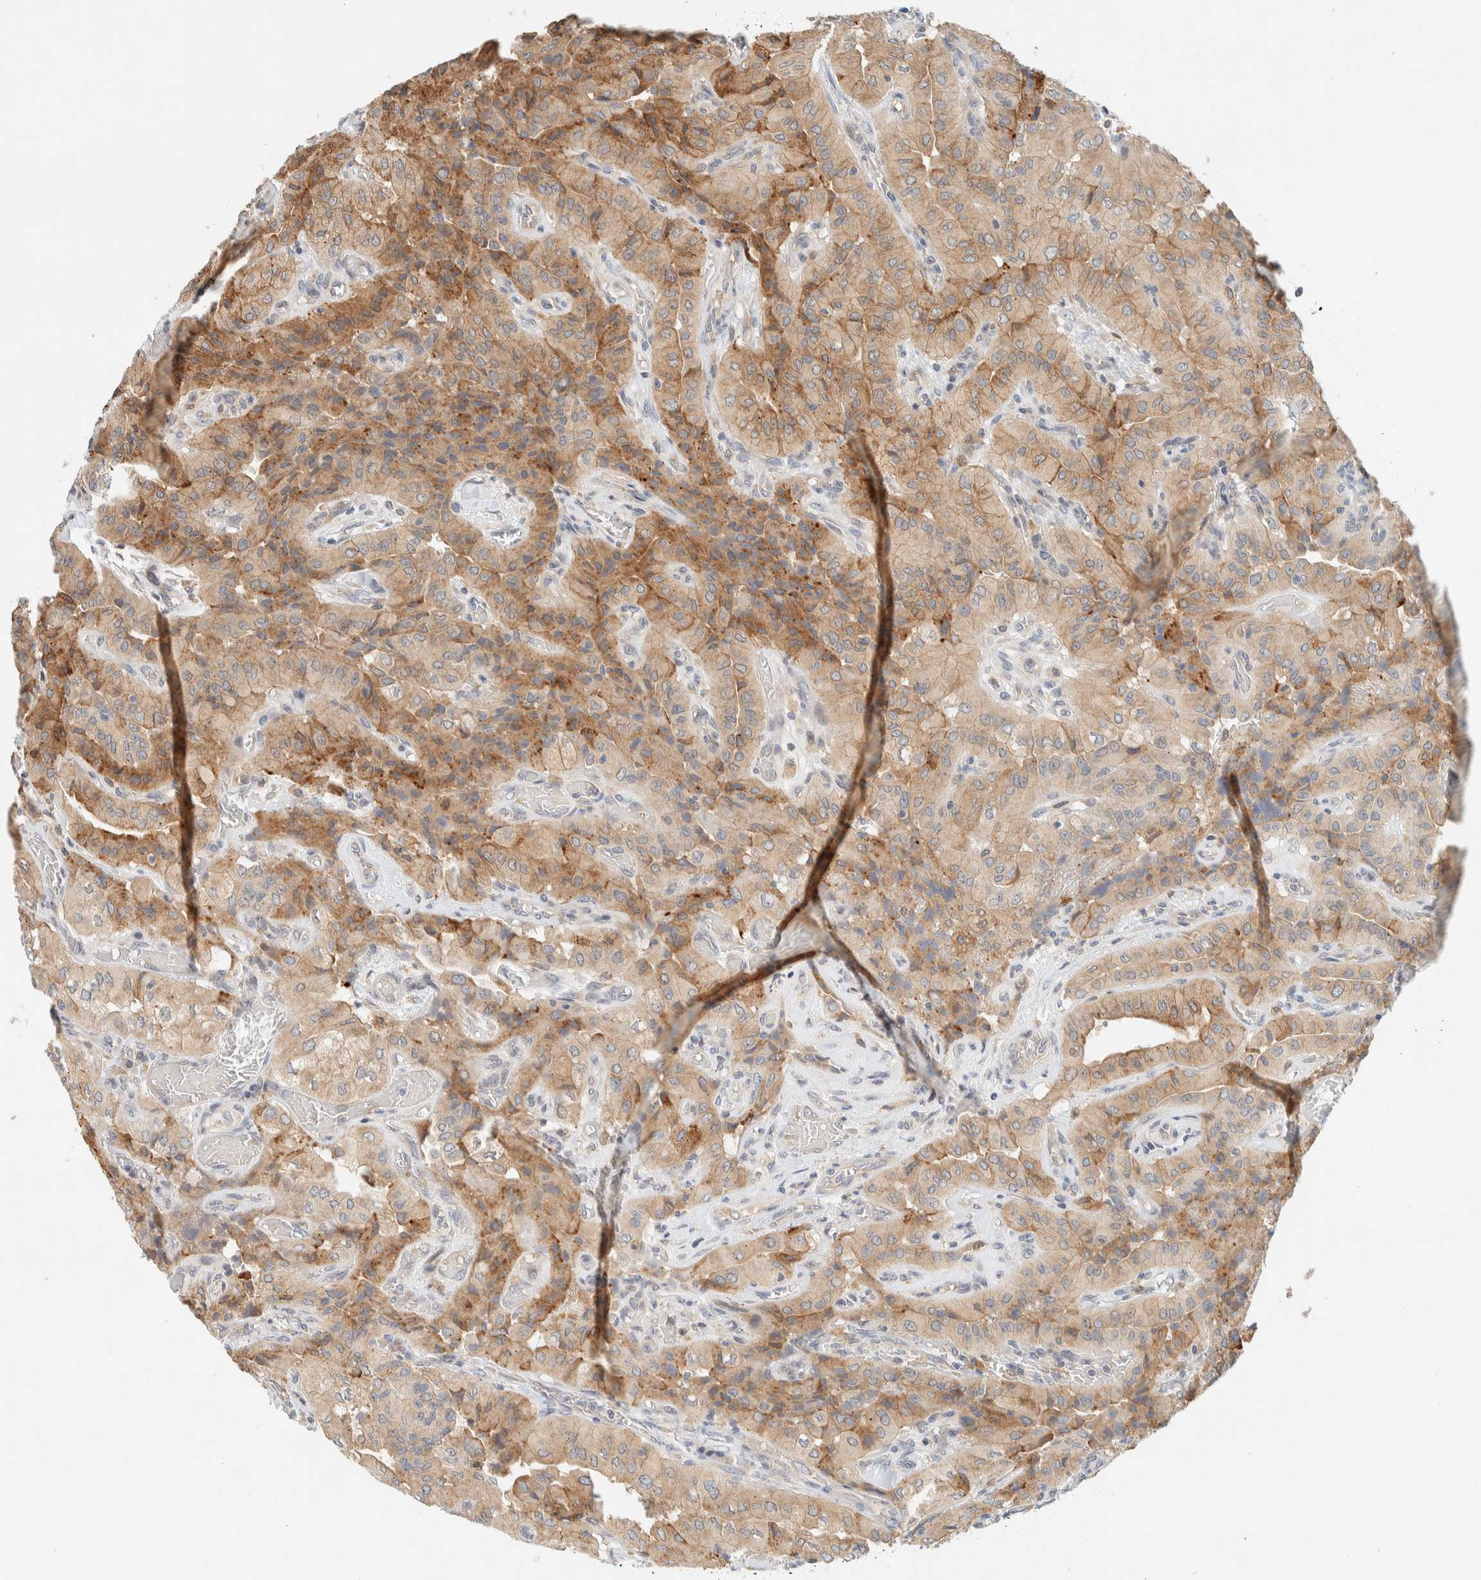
{"staining": {"intensity": "weak", "quantity": "25%-75%", "location": "cytoplasmic/membranous"}, "tissue": "thyroid cancer", "cell_type": "Tumor cells", "image_type": "cancer", "snomed": [{"axis": "morphology", "description": "Papillary adenocarcinoma, NOS"}, {"axis": "topography", "description": "Thyroid gland"}], "caption": "Human papillary adenocarcinoma (thyroid) stained with a protein marker shows weak staining in tumor cells.", "gene": "SUMF2", "patient": {"sex": "female", "age": 59}}